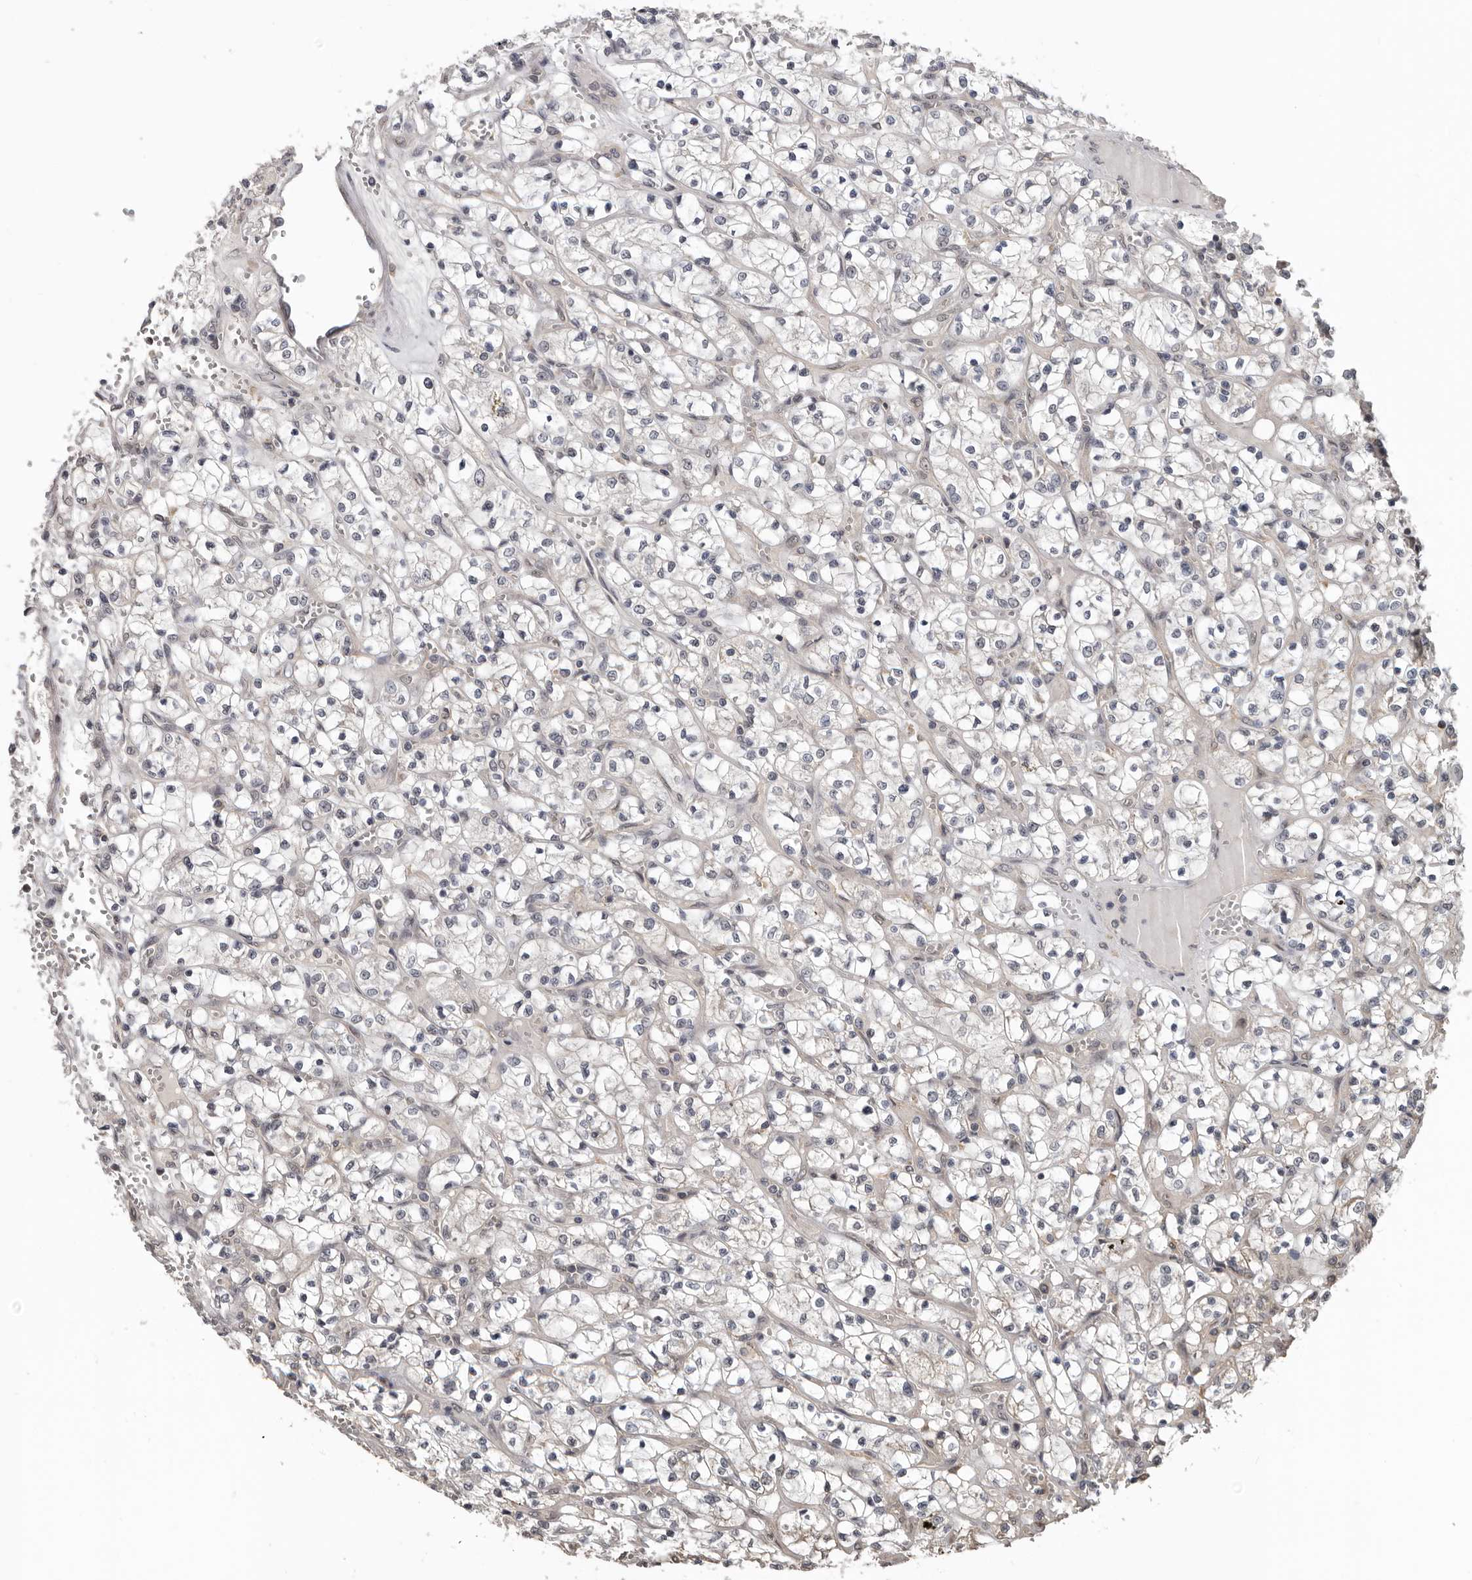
{"staining": {"intensity": "negative", "quantity": "none", "location": "none"}, "tissue": "renal cancer", "cell_type": "Tumor cells", "image_type": "cancer", "snomed": [{"axis": "morphology", "description": "Adenocarcinoma, NOS"}, {"axis": "topography", "description": "Kidney"}], "caption": "The image demonstrates no significant staining in tumor cells of renal cancer (adenocarcinoma).", "gene": "MOGAT2", "patient": {"sex": "female", "age": 69}}